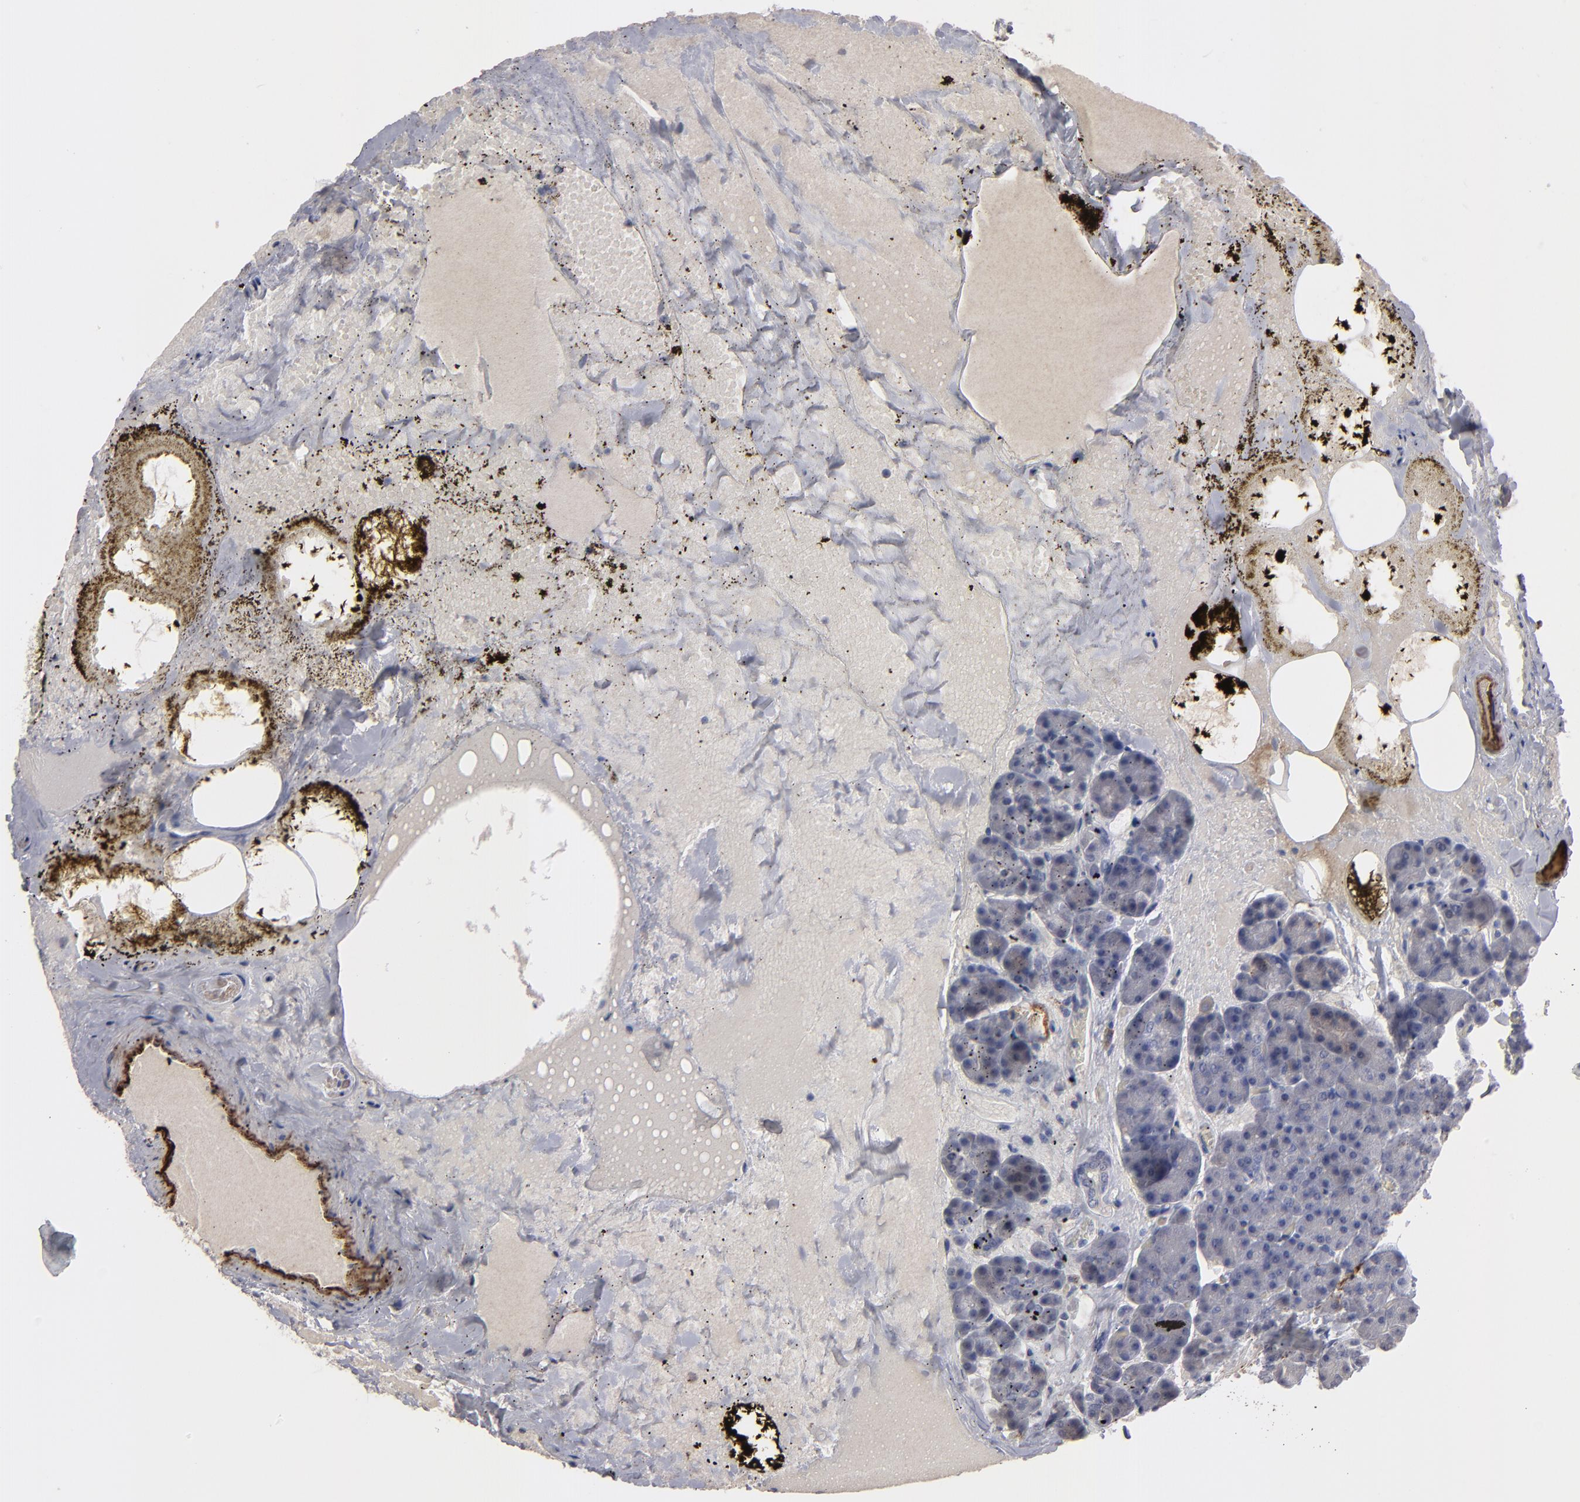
{"staining": {"intensity": "negative", "quantity": "none", "location": "none"}, "tissue": "pancreas", "cell_type": "Exocrine glandular cells", "image_type": "normal", "snomed": [{"axis": "morphology", "description": "Normal tissue, NOS"}, {"axis": "topography", "description": "Pancreas"}], "caption": "High power microscopy histopathology image of an immunohistochemistry (IHC) photomicrograph of unremarkable pancreas, revealing no significant staining in exocrine glandular cells.", "gene": "GPM6B", "patient": {"sex": "female", "age": 35}}